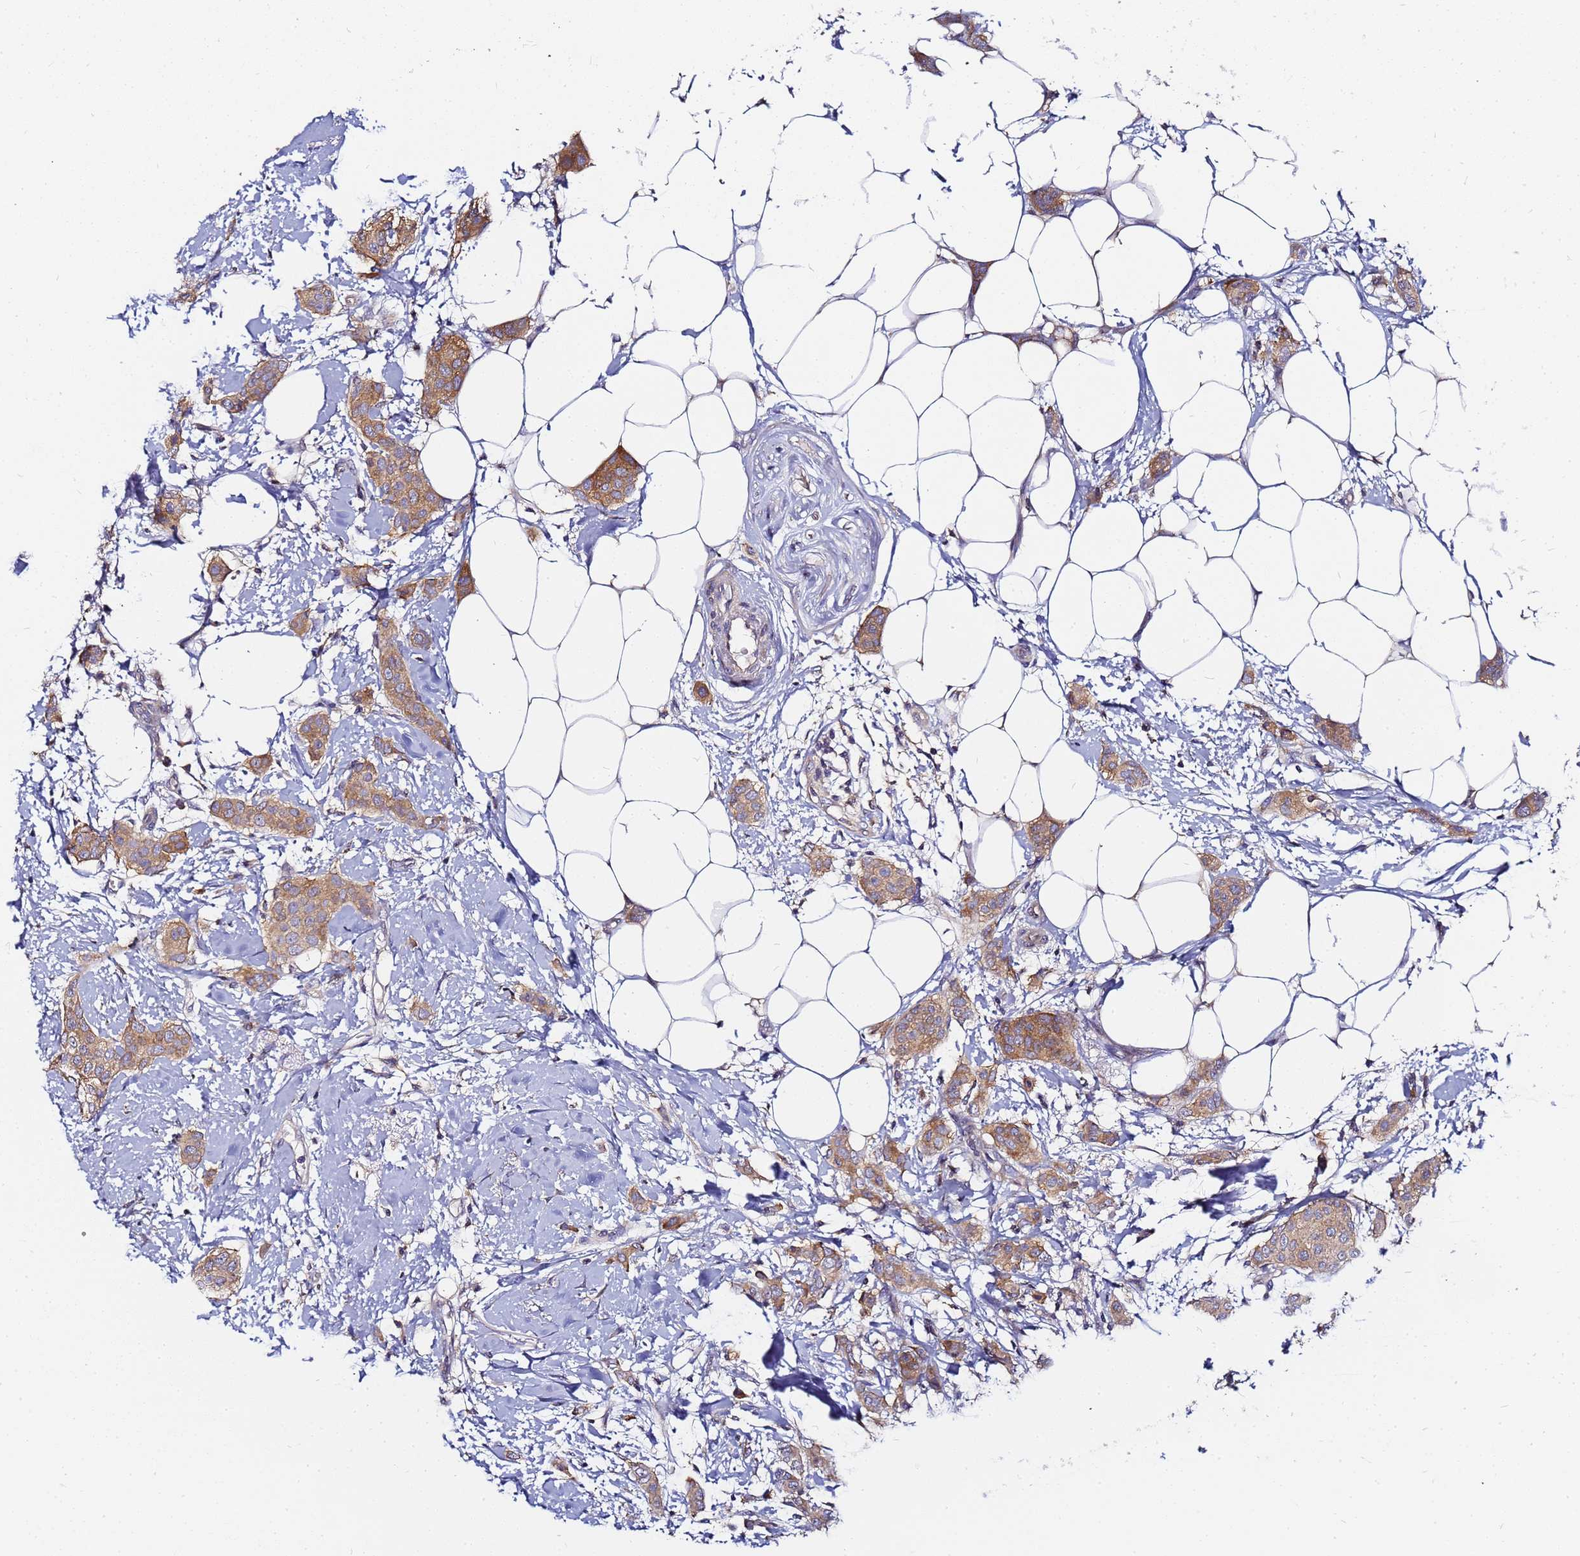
{"staining": {"intensity": "moderate", "quantity": ">75%", "location": "cytoplasmic/membranous"}, "tissue": "breast cancer", "cell_type": "Tumor cells", "image_type": "cancer", "snomed": [{"axis": "morphology", "description": "Duct carcinoma"}, {"axis": "topography", "description": "Breast"}], "caption": "Protein staining by immunohistochemistry exhibits moderate cytoplasmic/membranous positivity in approximately >75% of tumor cells in breast infiltrating ductal carcinoma.", "gene": "CHM", "patient": {"sex": "female", "age": 72}}